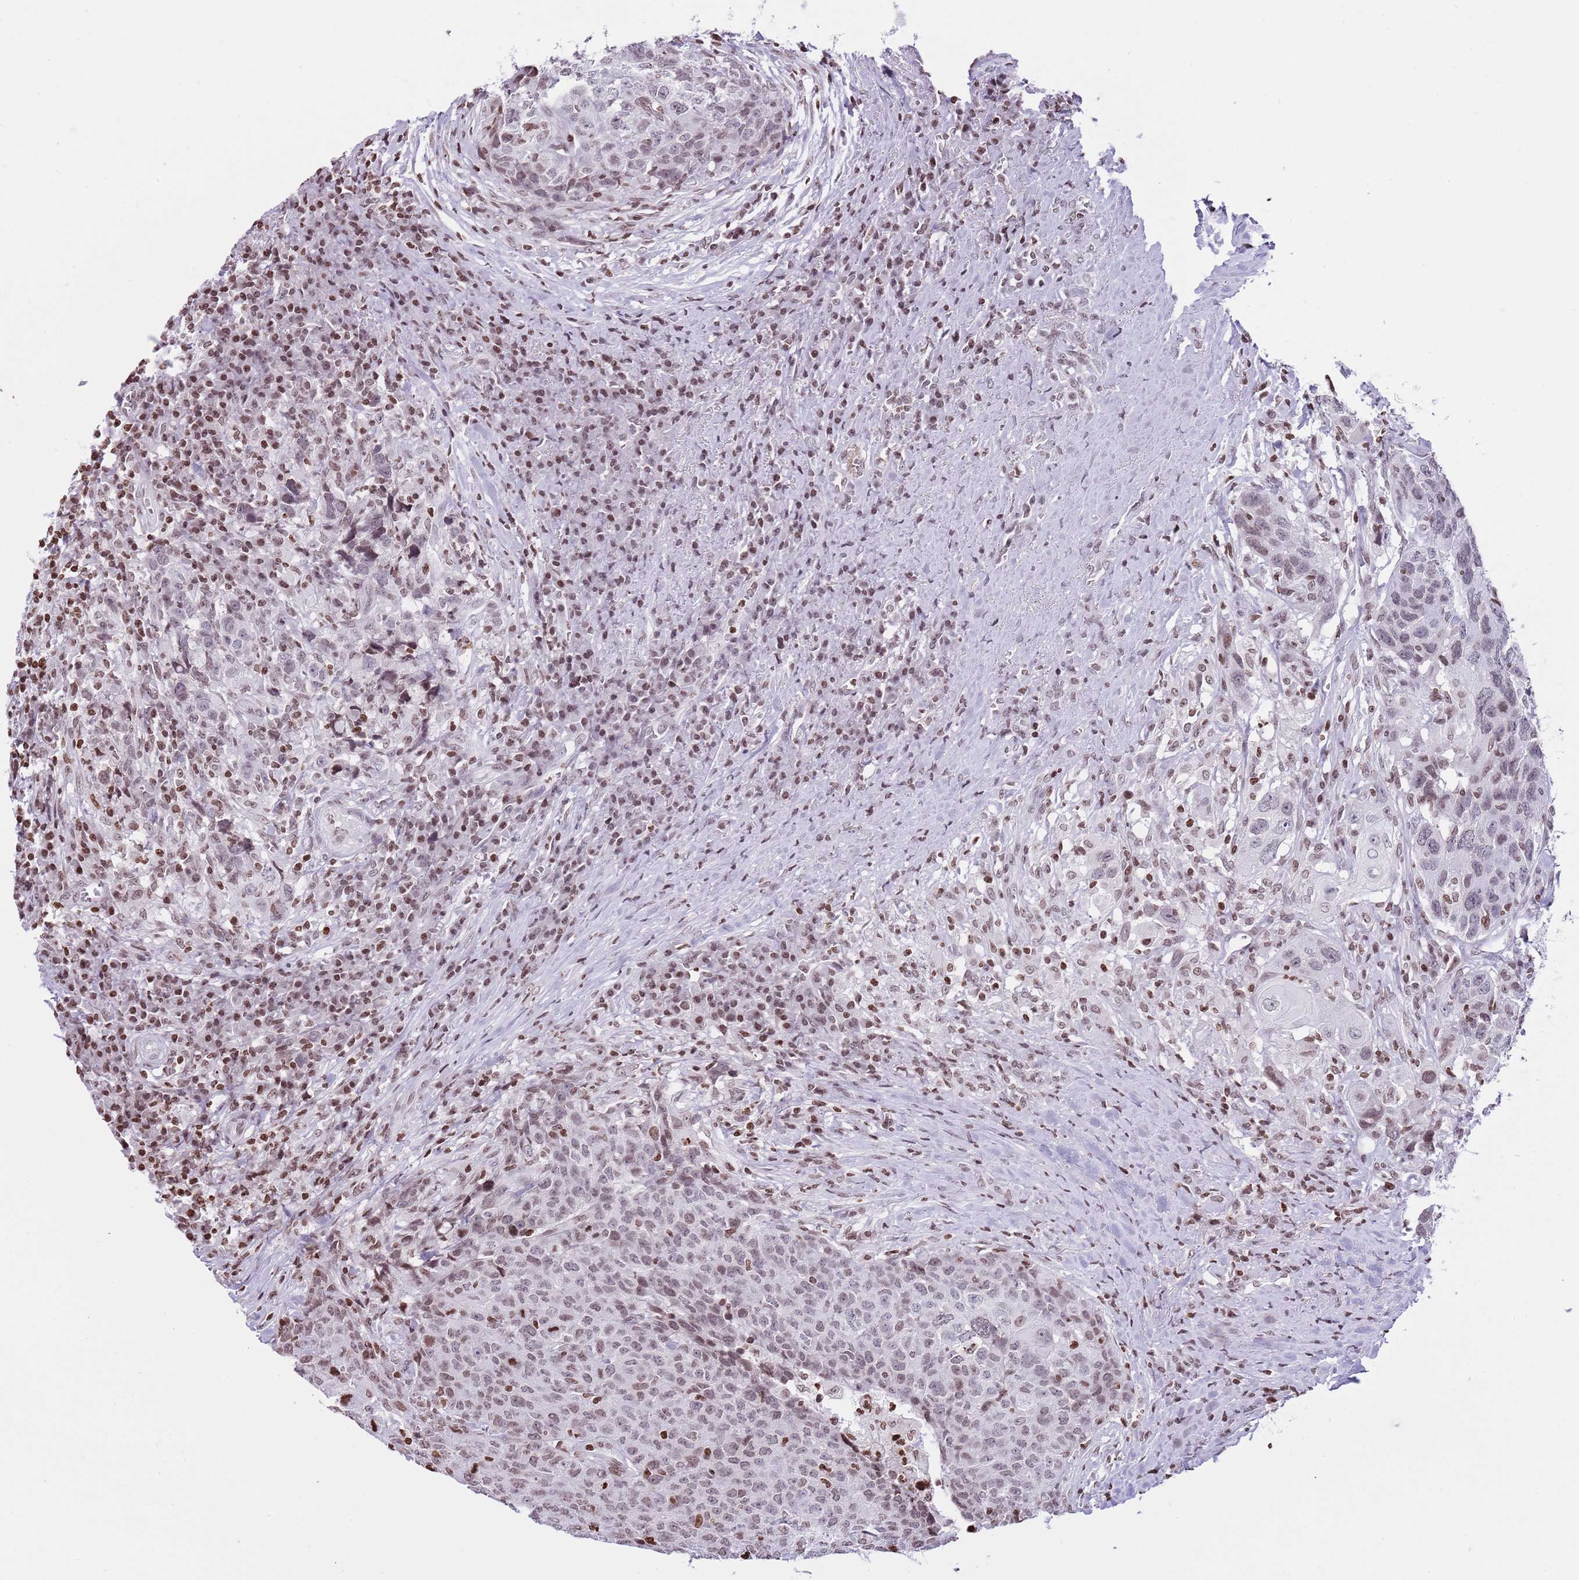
{"staining": {"intensity": "weak", "quantity": "25%-75%", "location": "nuclear"}, "tissue": "head and neck cancer", "cell_type": "Tumor cells", "image_type": "cancer", "snomed": [{"axis": "morphology", "description": "Squamous cell carcinoma, NOS"}, {"axis": "topography", "description": "Head-Neck"}], "caption": "Protein staining of head and neck cancer (squamous cell carcinoma) tissue shows weak nuclear staining in approximately 25%-75% of tumor cells.", "gene": "KPNA3", "patient": {"sex": "male", "age": 66}}